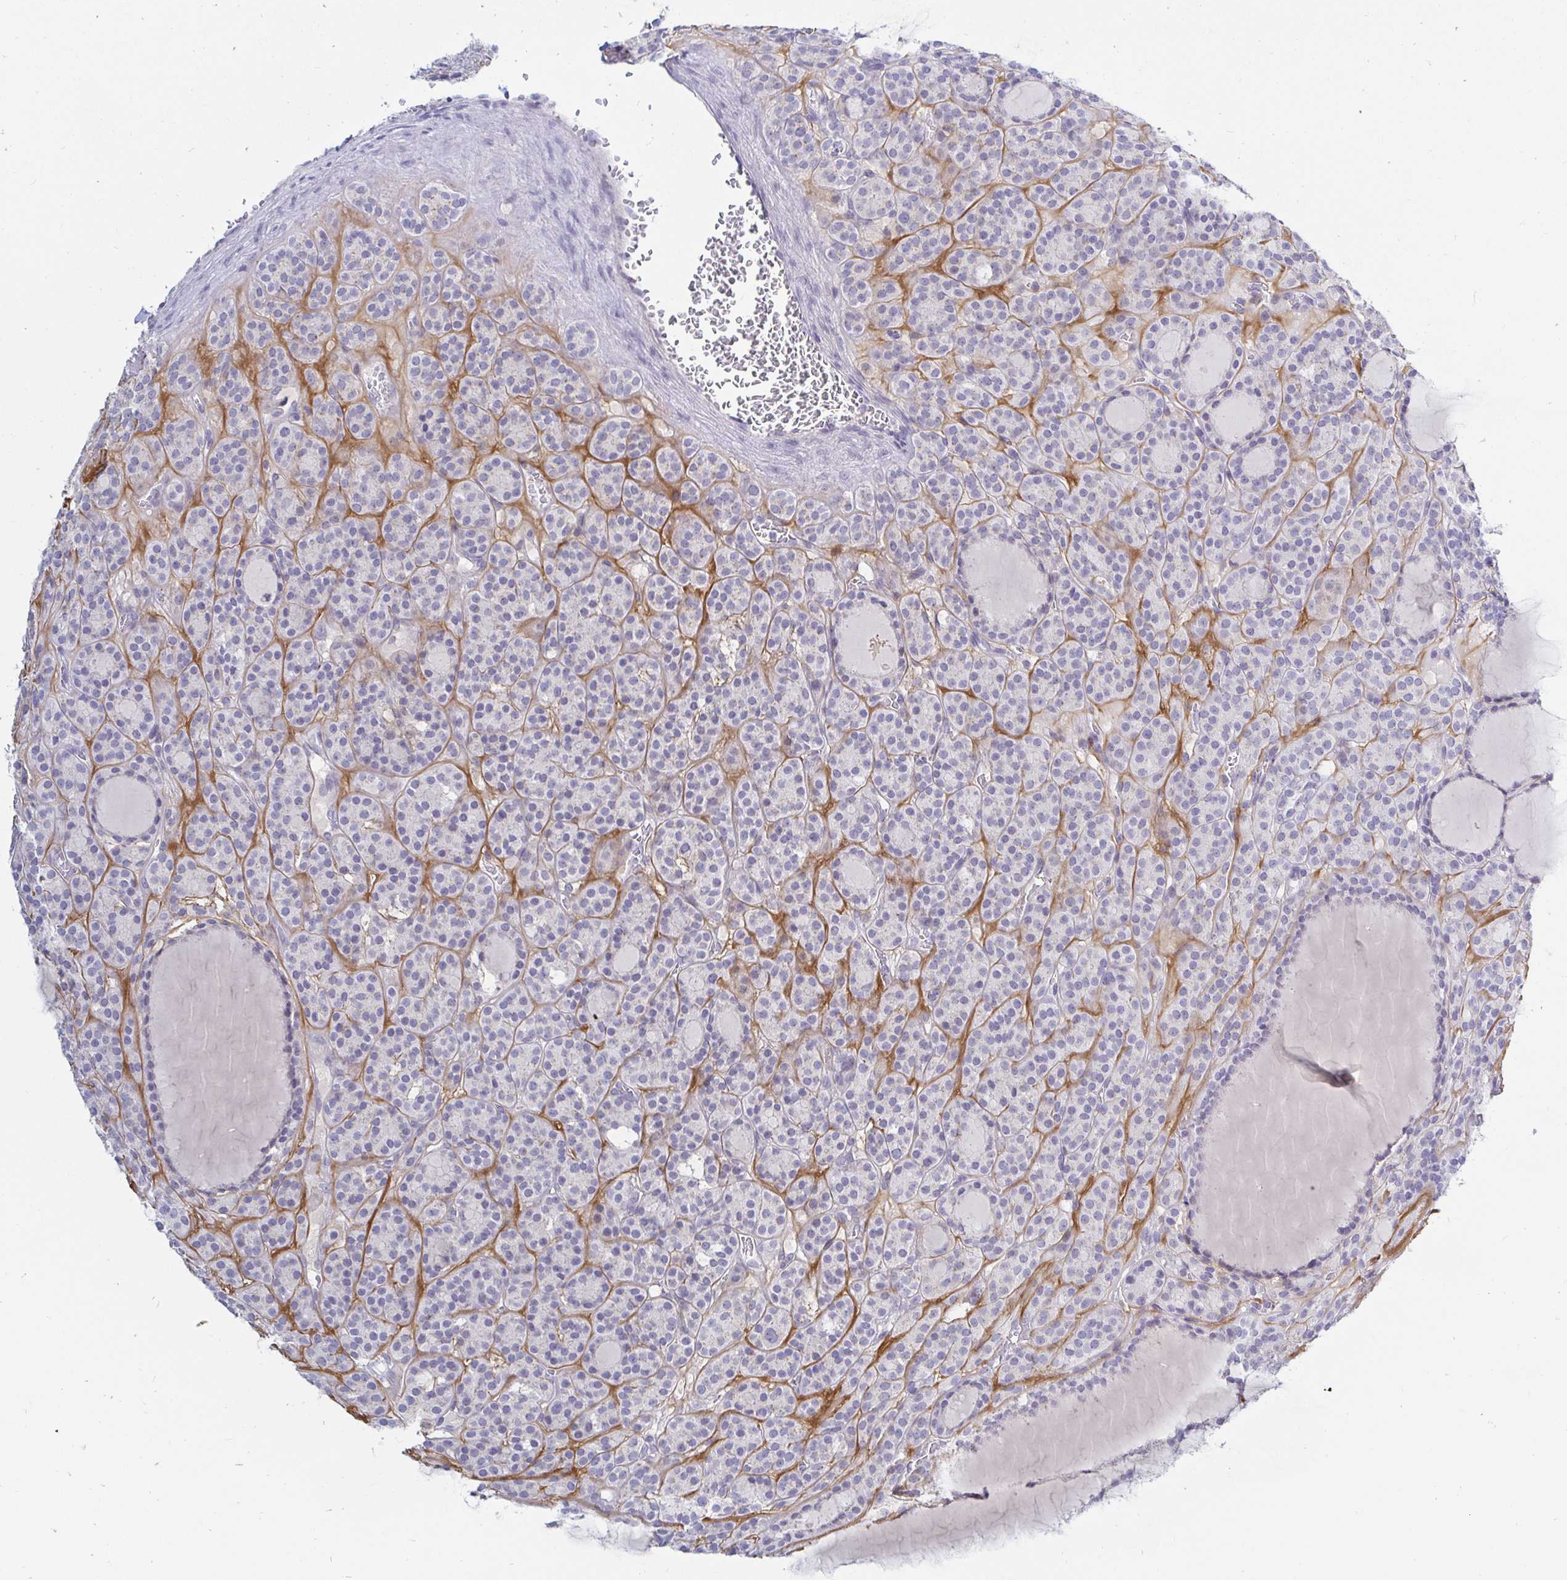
{"staining": {"intensity": "negative", "quantity": "none", "location": "none"}, "tissue": "thyroid cancer", "cell_type": "Tumor cells", "image_type": "cancer", "snomed": [{"axis": "morphology", "description": "Follicular adenoma carcinoma, NOS"}, {"axis": "topography", "description": "Thyroid gland"}], "caption": "This is a photomicrograph of immunohistochemistry staining of thyroid cancer, which shows no staining in tumor cells.", "gene": "OR51D1", "patient": {"sex": "female", "age": 63}}